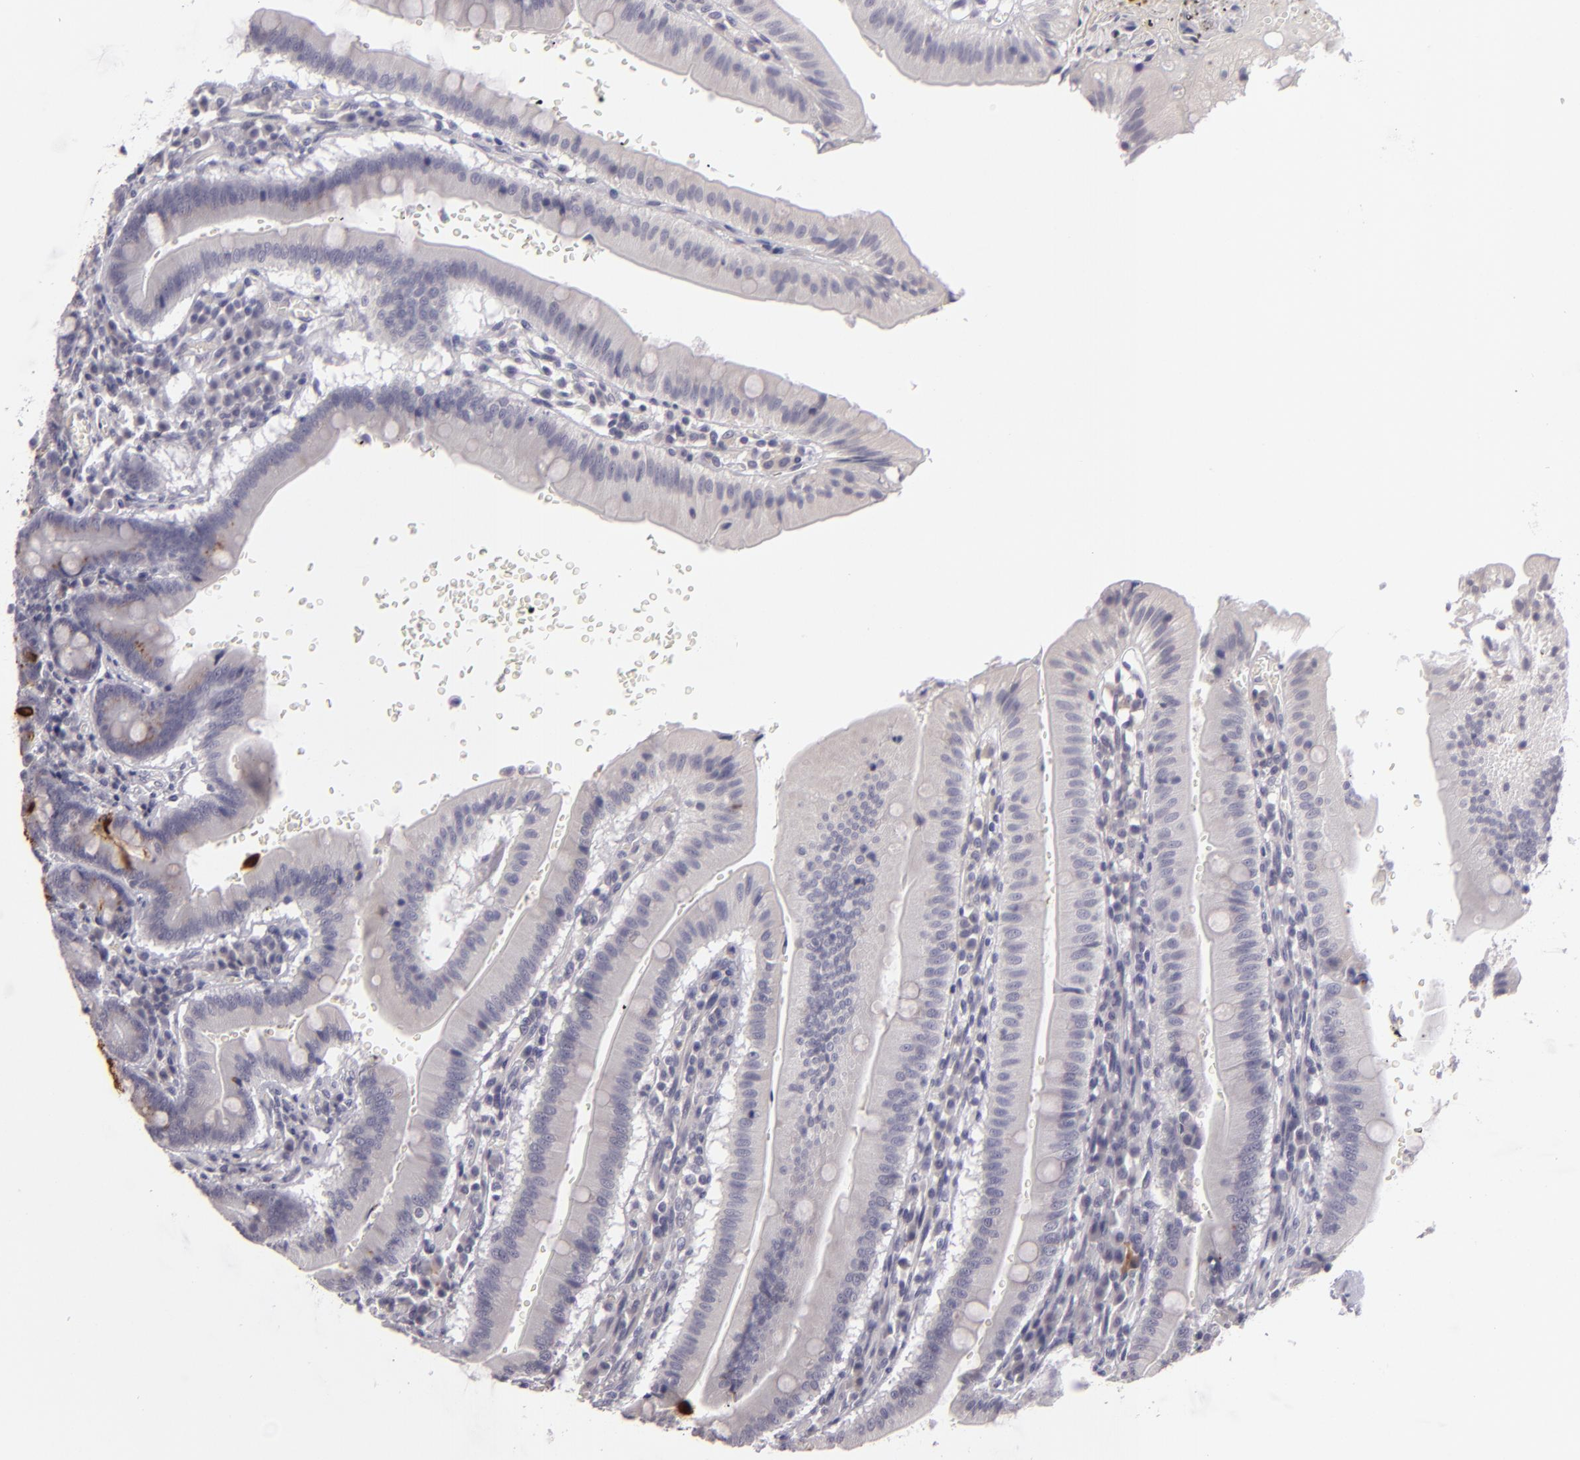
{"staining": {"intensity": "negative", "quantity": "none", "location": "none"}, "tissue": "small intestine", "cell_type": "Glandular cells", "image_type": "normal", "snomed": [{"axis": "morphology", "description": "Normal tissue, NOS"}, {"axis": "topography", "description": "Small intestine"}], "caption": "IHC photomicrograph of unremarkable human small intestine stained for a protein (brown), which demonstrates no positivity in glandular cells.", "gene": "EGFL6", "patient": {"sex": "male", "age": 71}}